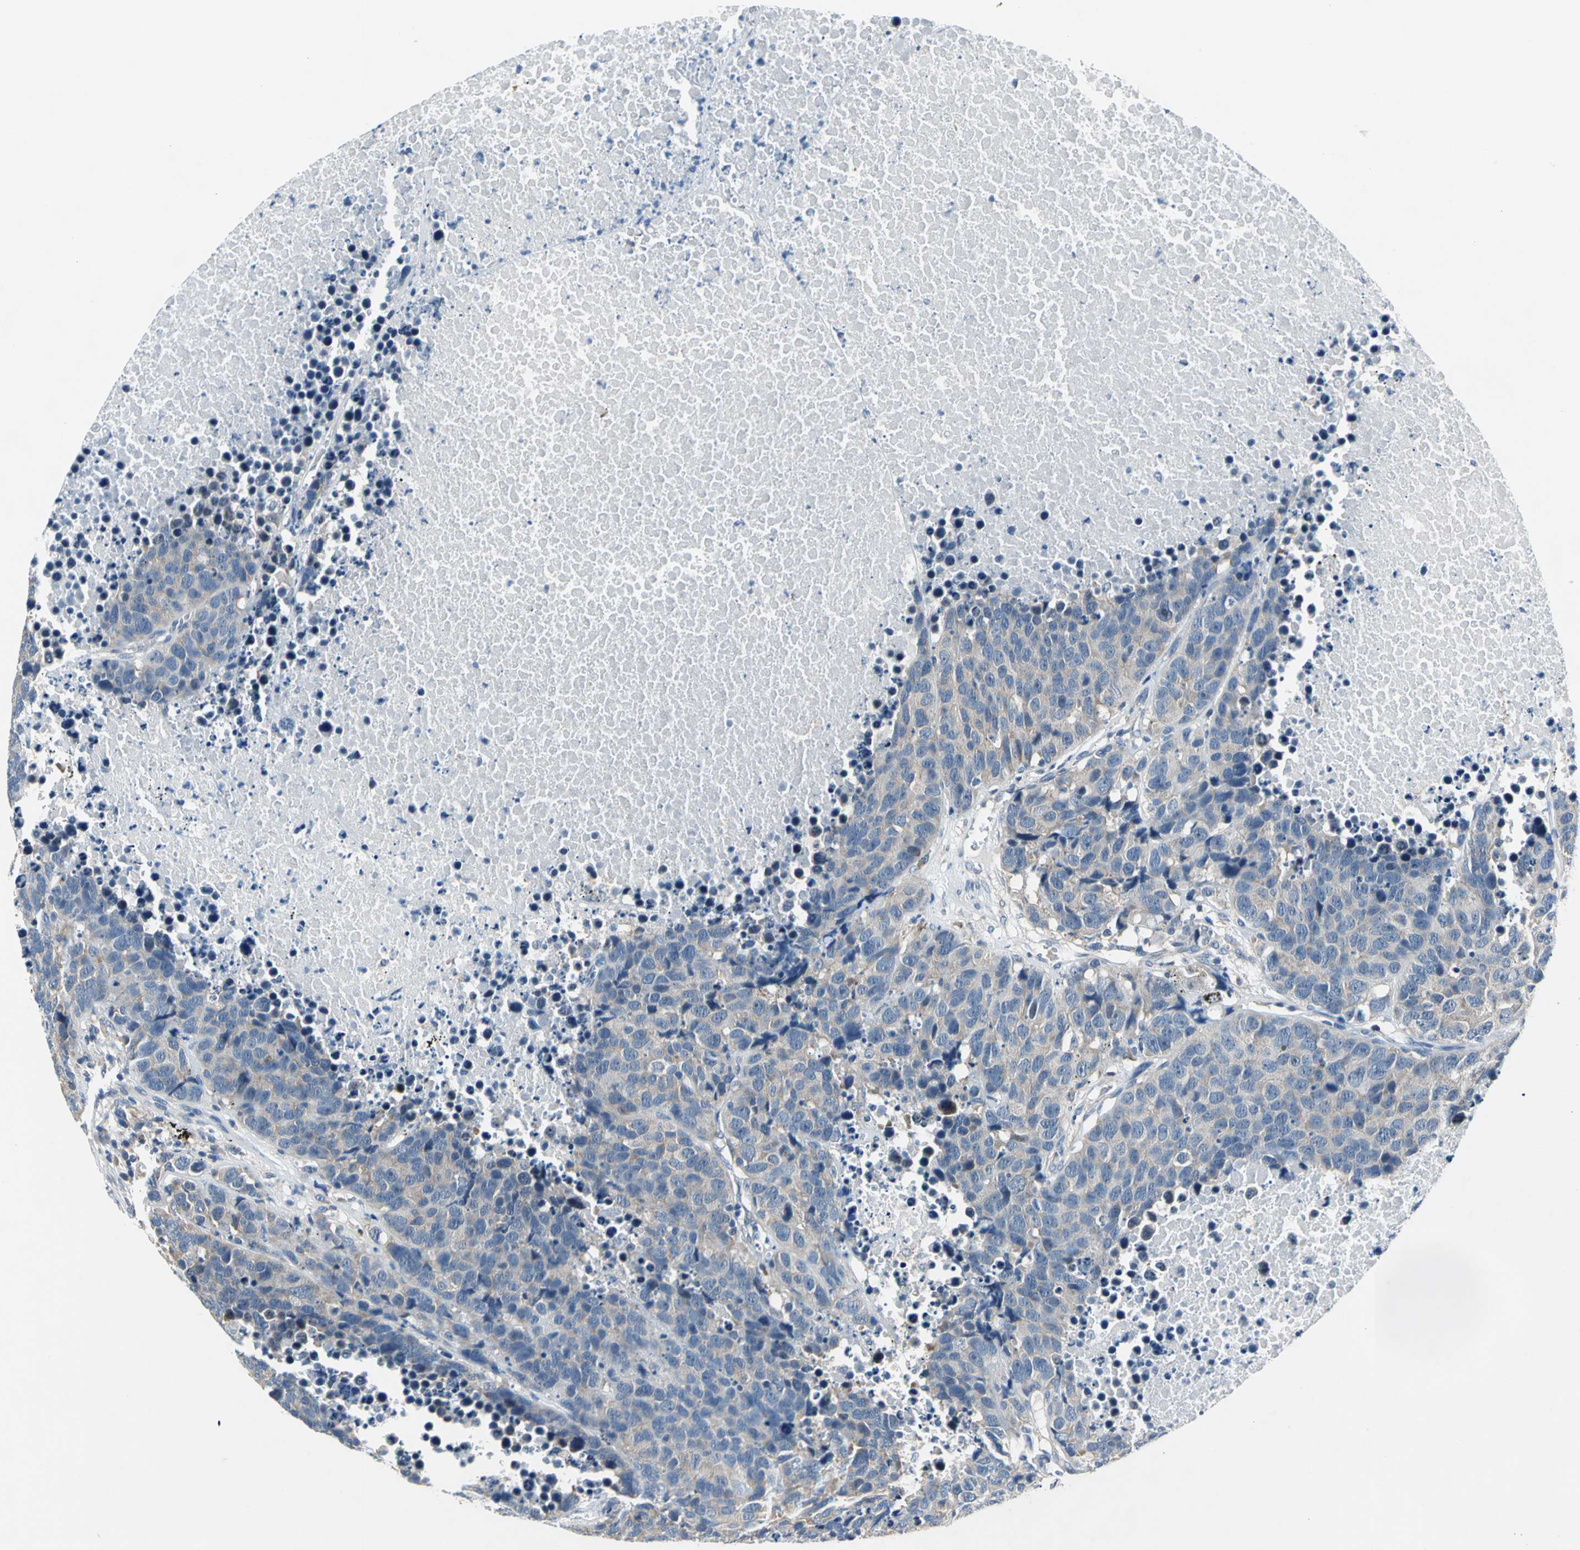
{"staining": {"intensity": "weak", "quantity": ">75%", "location": "cytoplasmic/membranous"}, "tissue": "carcinoid", "cell_type": "Tumor cells", "image_type": "cancer", "snomed": [{"axis": "morphology", "description": "Carcinoid, malignant, NOS"}, {"axis": "topography", "description": "Lung"}], "caption": "Immunohistochemistry photomicrograph of human carcinoid (malignant) stained for a protein (brown), which demonstrates low levels of weak cytoplasmic/membranous positivity in about >75% of tumor cells.", "gene": "ZNF415", "patient": {"sex": "male", "age": 60}}